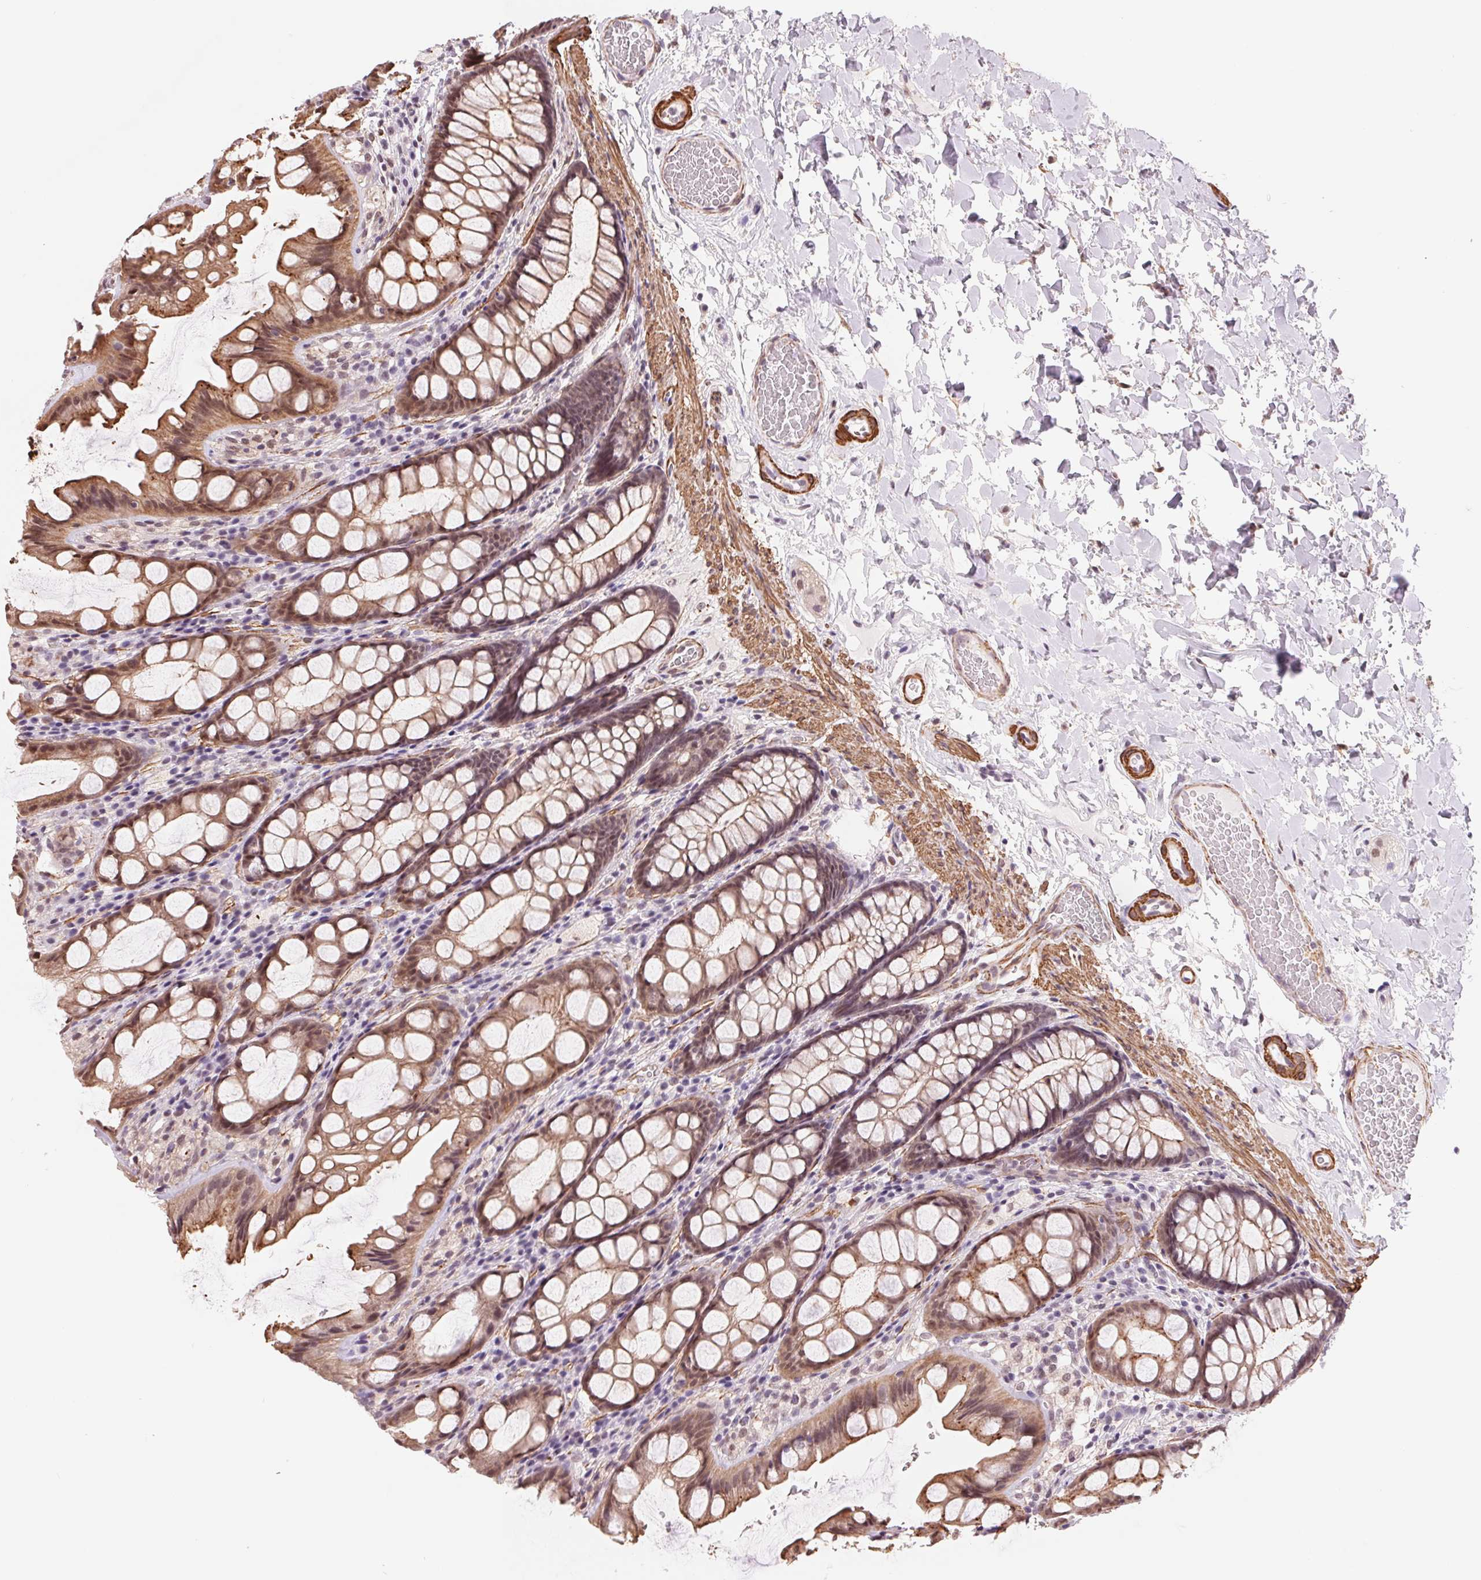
{"staining": {"intensity": "moderate", "quantity": "25%-75%", "location": "cytoplasmic/membranous"}, "tissue": "colon", "cell_type": "Endothelial cells", "image_type": "normal", "snomed": [{"axis": "morphology", "description": "Normal tissue, NOS"}, {"axis": "topography", "description": "Colon"}], "caption": "Immunohistochemistry of normal human colon shows medium levels of moderate cytoplasmic/membranous expression in about 25%-75% of endothelial cells.", "gene": "BCAT1", "patient": {"sex": "male", "age": 47}}